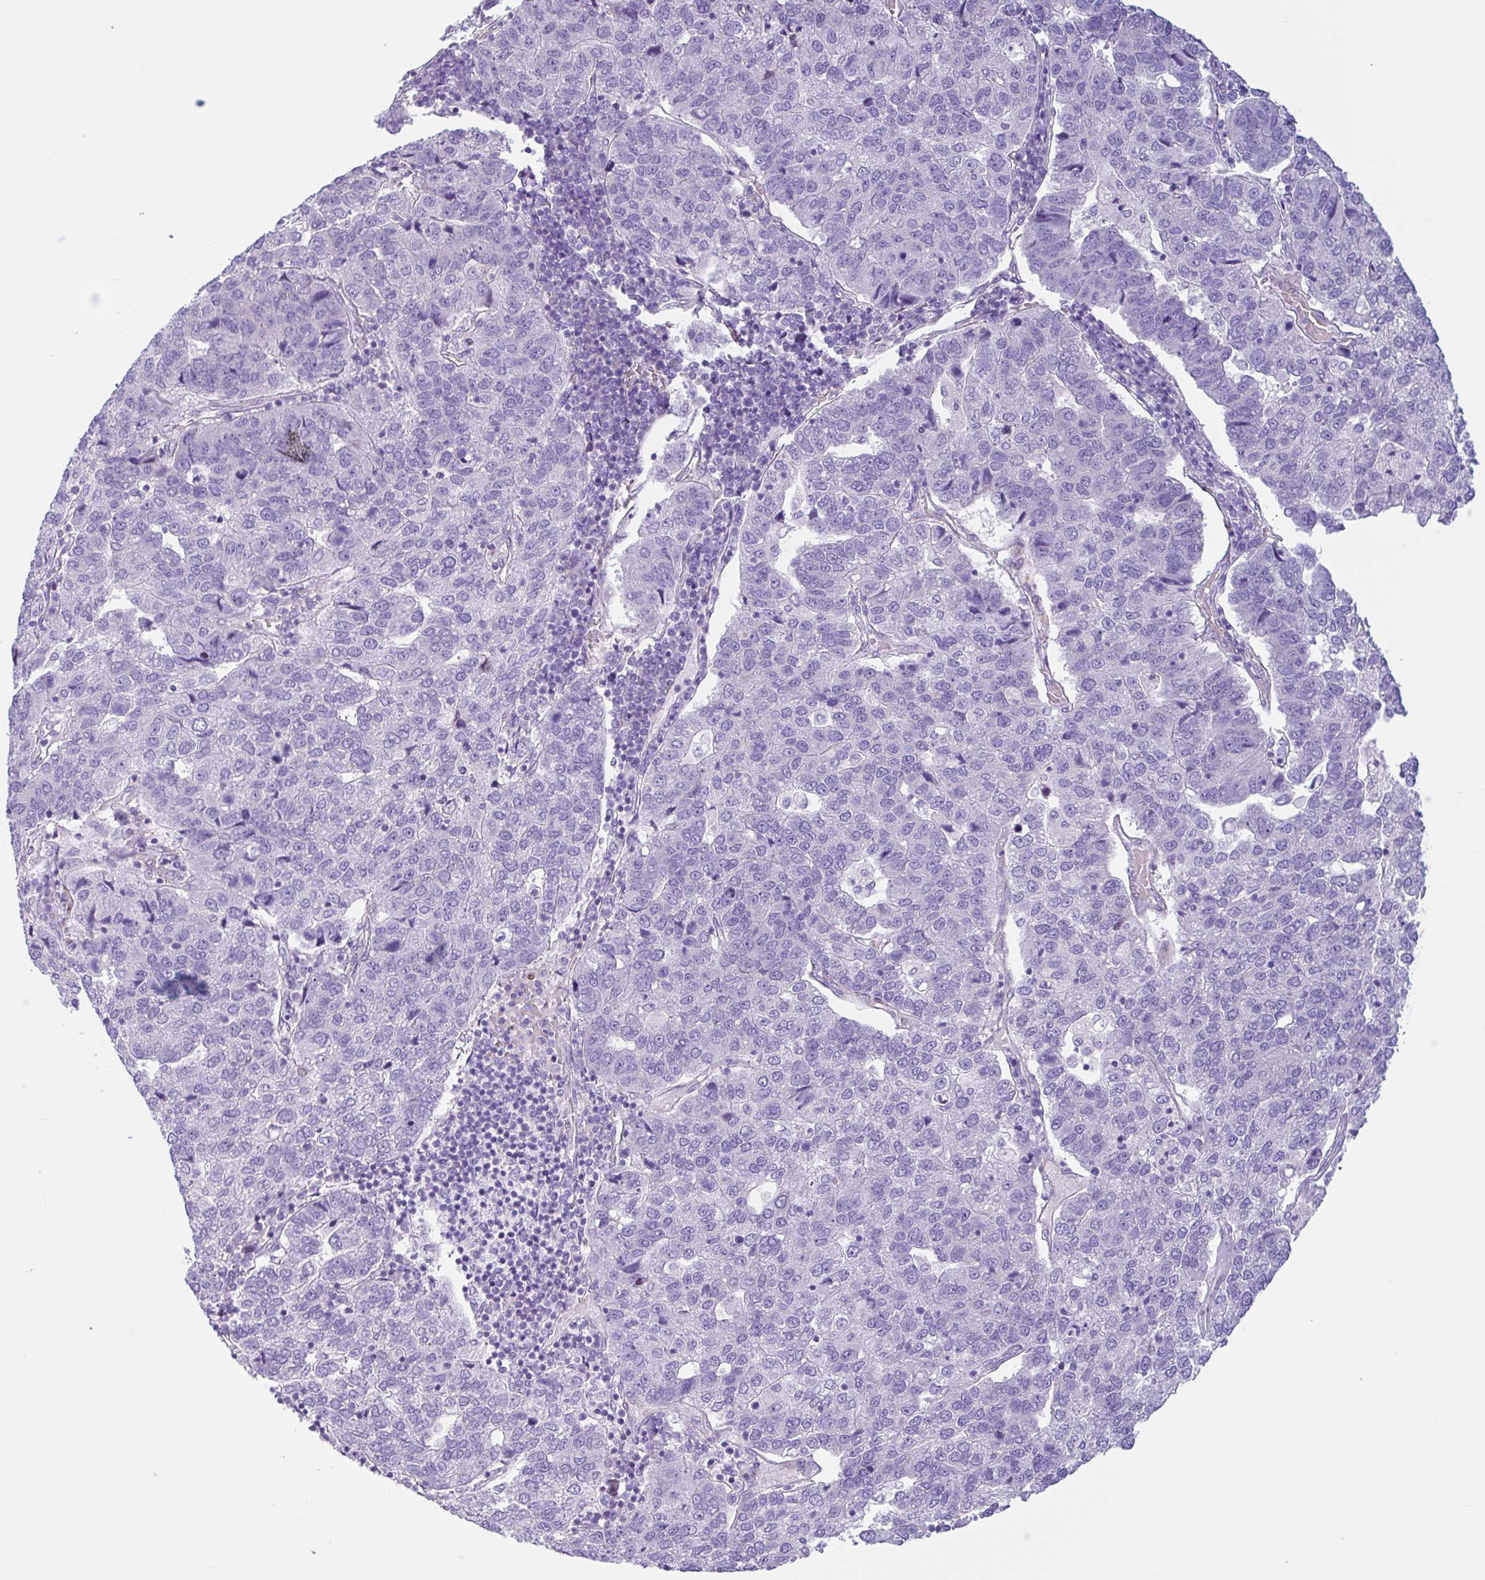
{"staining": {"intensity": "negative", "quantity": "none", "location": "none"}, "tissue": "pancreatic cancer", "cell_type": "Tumor cells", "image_type": "cancer", "snomed": [{"axis": "morphology", "description": "Adenocarcinoma, NOS"}, {"axis": "topography", "description": "Pancreas"}], "caption": "Human adenocarcinoma (pancreatic) stained for a protein using IHC demonstrates no staining in tumor cells.", "gene": "AHCYL2", "patient": {"sex": "female", "age": 61}}